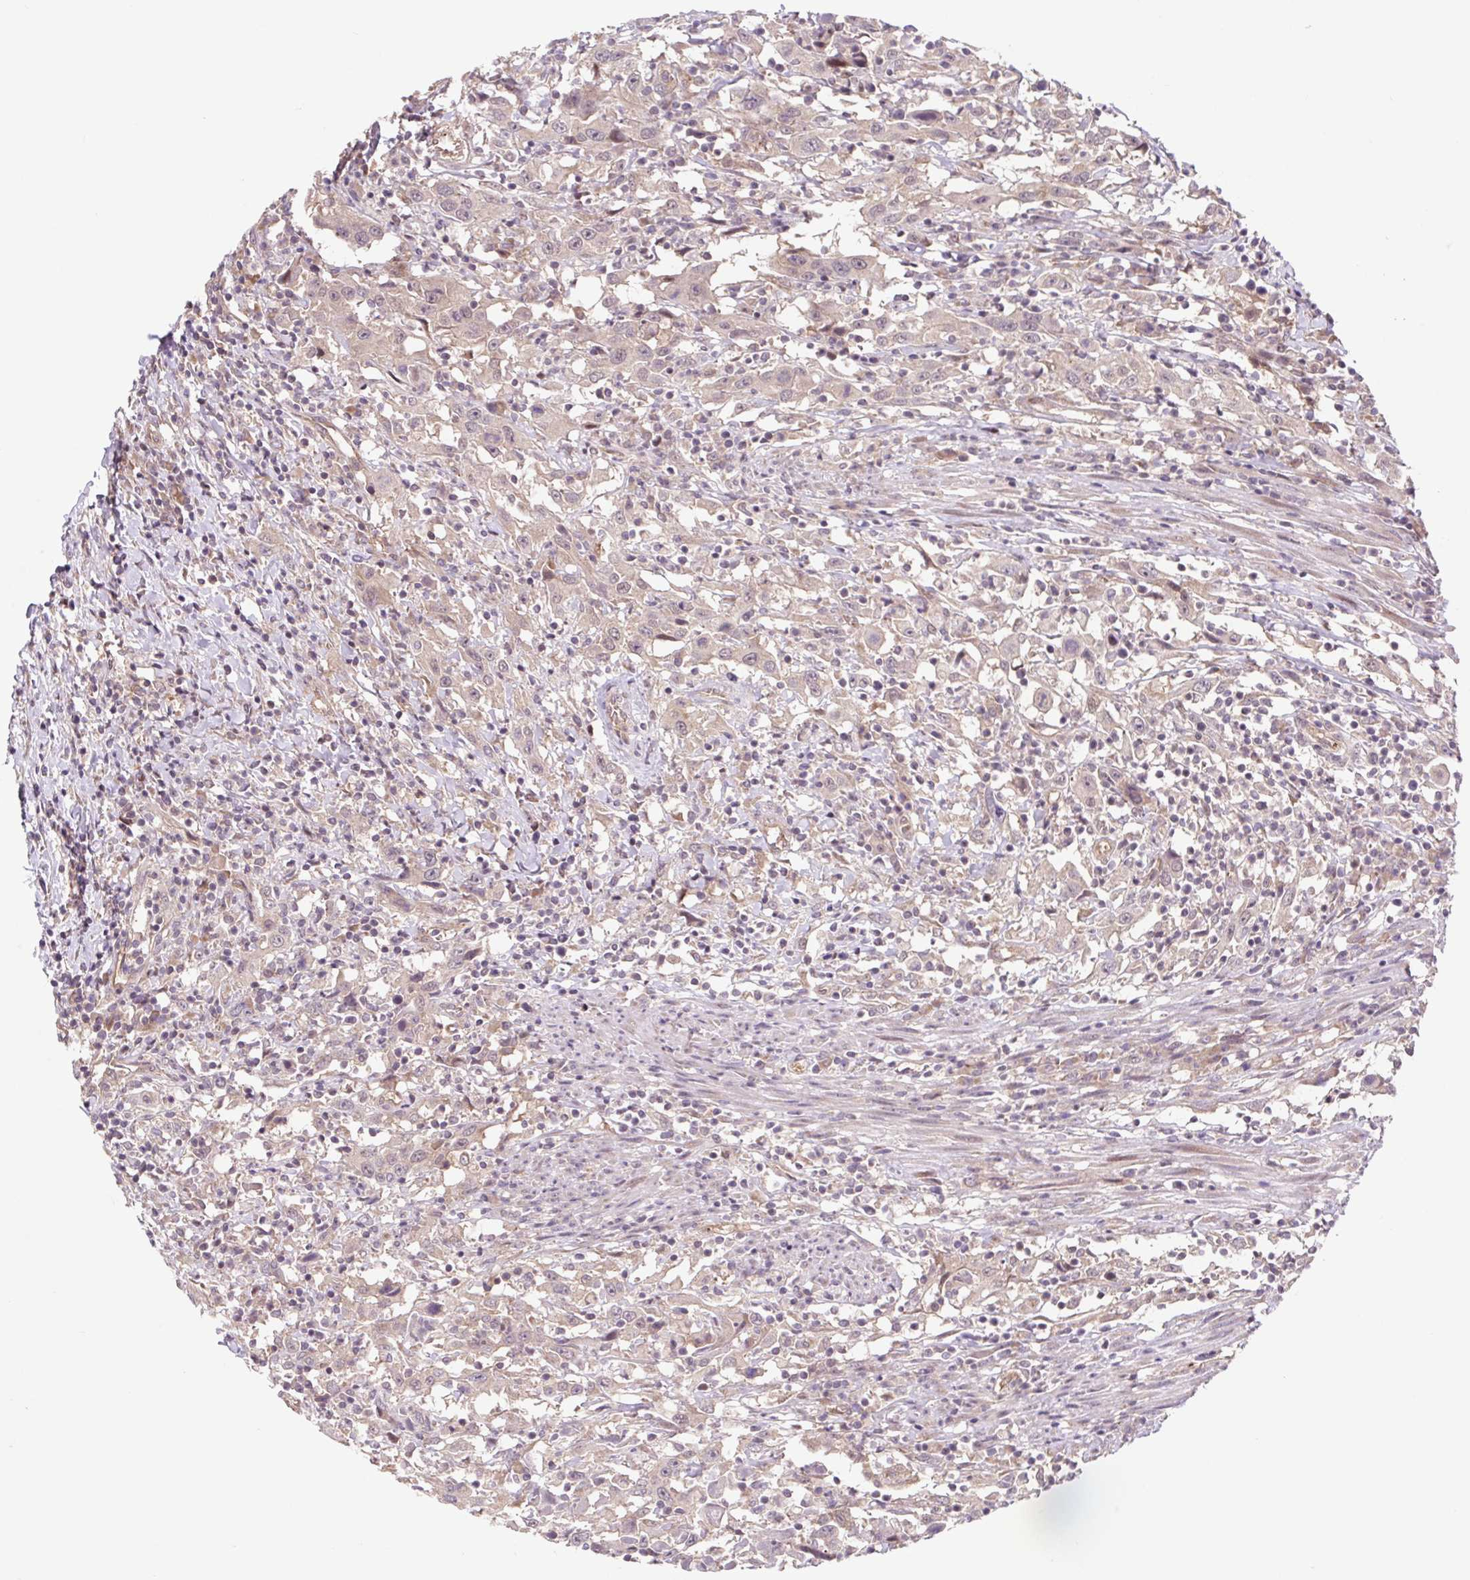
{"staining": {"intensity": "weak", "quantity": ">75%", "location": "cytoplasmic/membranous,nuclear"}, "tissue": "urothelial cancer", "cell_type": "Tumor cells", "image_type": "cancer", "snomed": [{"axis": "morphology", "description": "Urothelial carcinoma, High grade"}, {"axis": "topography", "description": "Urinary bladder"}], "caption": "Immunohistochemical staining of urothelial cancer exhibits low levels of weak cytoplasmic/membranous and nuclear protein positivity in about >75% of tumor cells.", "gene": "HFE", "patient": {"sex": "male", "age": 61}}